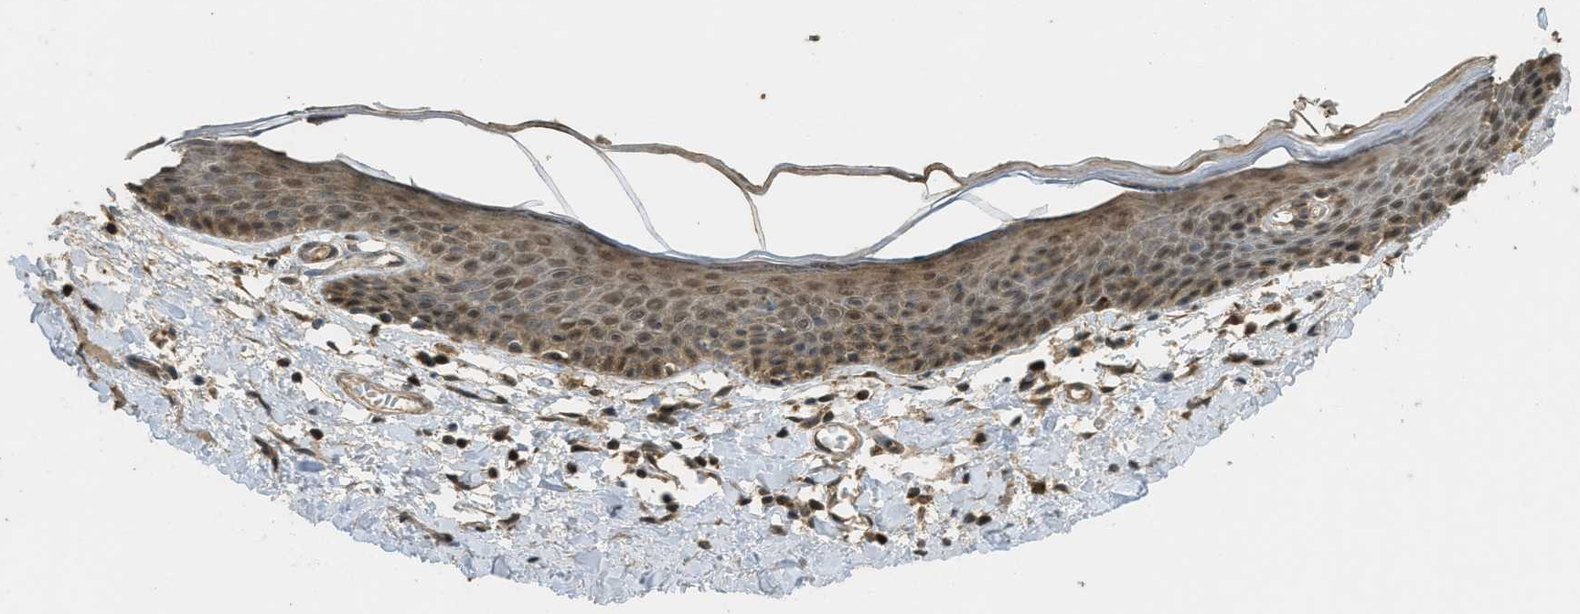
{"staining": {"intensity": "moderate", "quantity": ">75%", "location": "cytoplasmic/membranous,nuclear"}, "tissue": "skin", "cell_type": "Epidermal cells", "image_type": "normal", "snomed": [{"axis": "morphology", "description": "Normal tissue, NOS"}, {"axis": "topography", "description": "Vulva"}], "caption": "Moderate cytoplasmic/membranous,nuclear protein positivity is present in approximately >75% of epidermal cells in skin.", "gene": "CTPS1", "patient": {"sex": "female", "age": 54}}